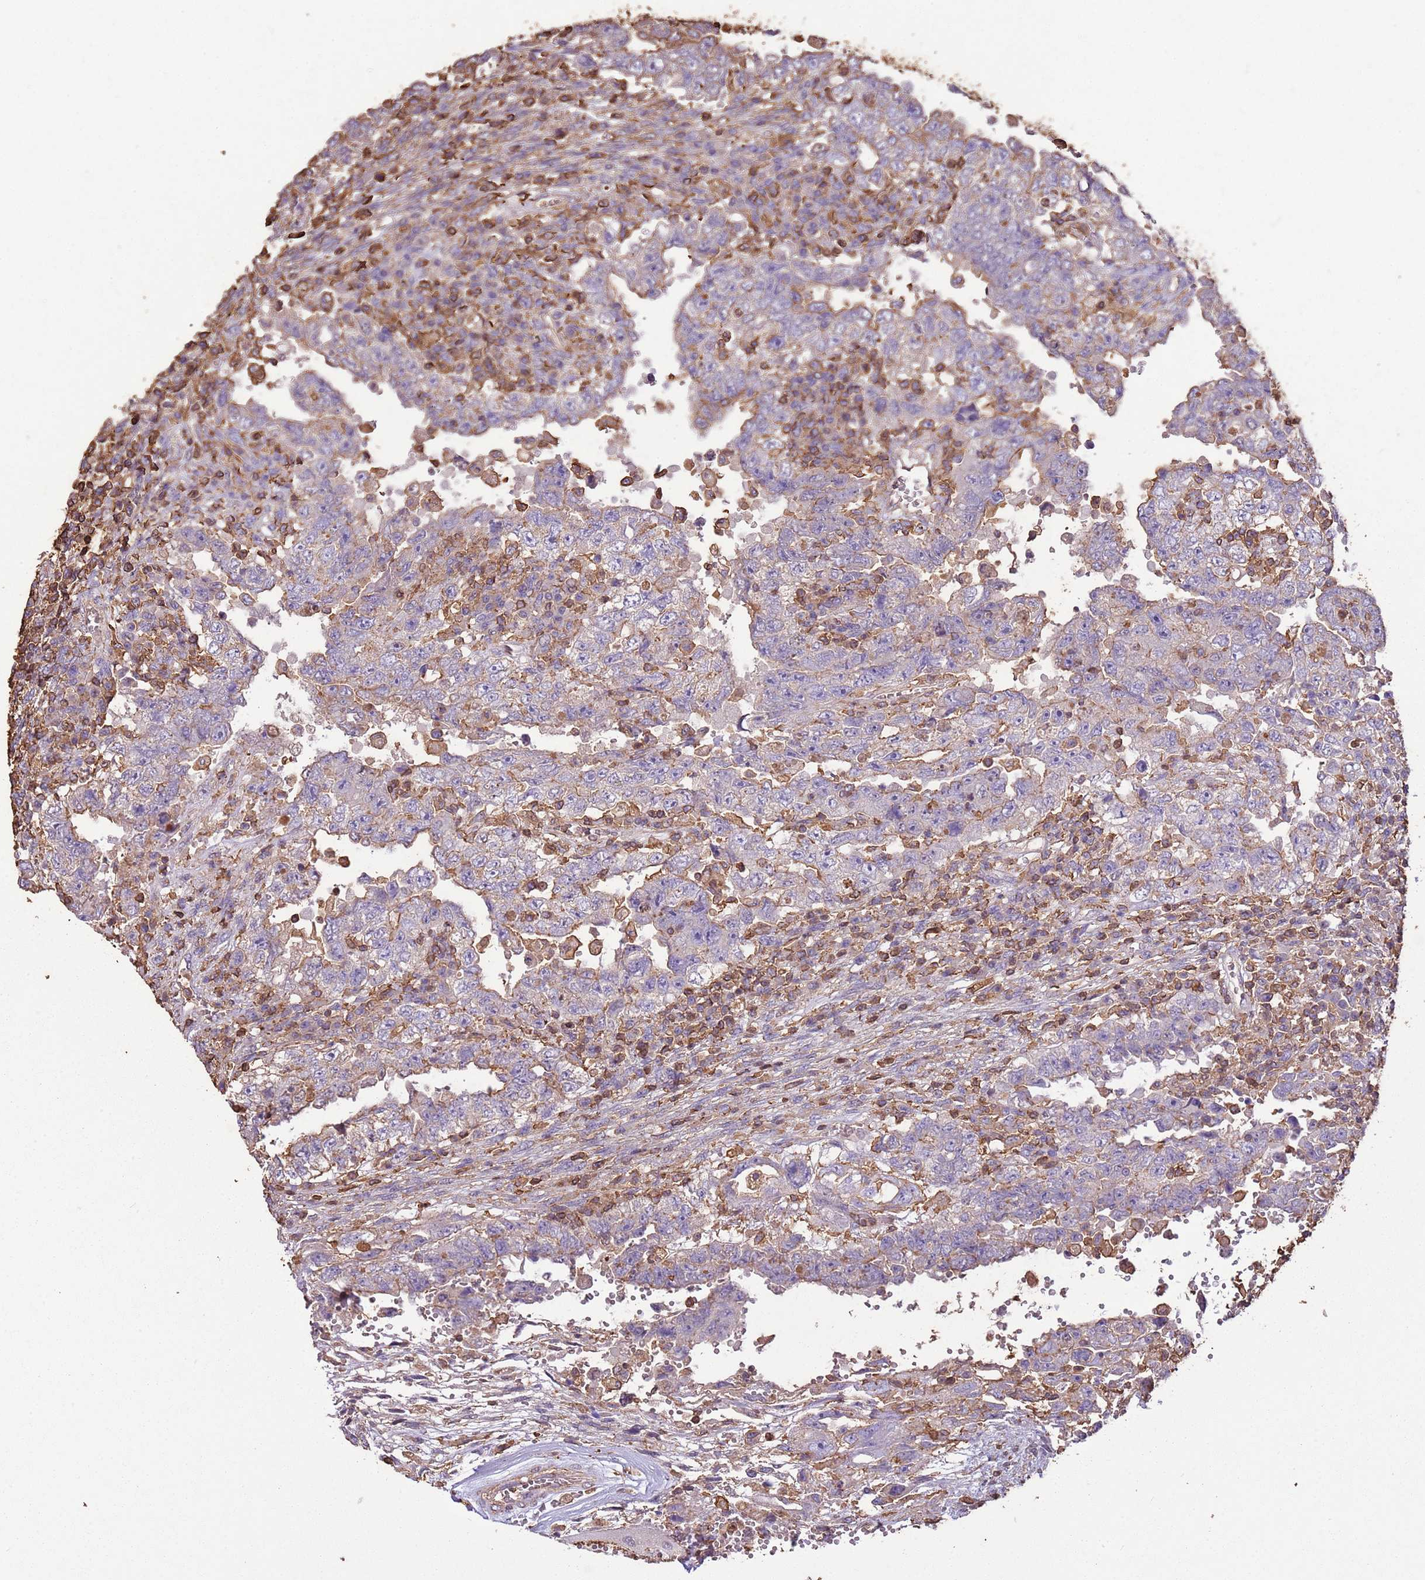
{"staining": {"intensity": "moderate", "quantity": "<25%", "location": "cytoplasmic/membranous"}, "tissue": "testis cancer", "cell_type": "Tumor cells", "image_type": "cancer", "snomed": [{"axis": "morphology", "description": "Carcinoma, Embryonal, NOS"}, {"axis": "topography", "description": "Testis"}], "caption": "Moderate cytoplasmic/membranous protein staining is appreciated in about <25% of tumor cells in embryonal carcinoma (testis).", "gene": "ARL10", "patient": {"sex": "male", "age": 26}}